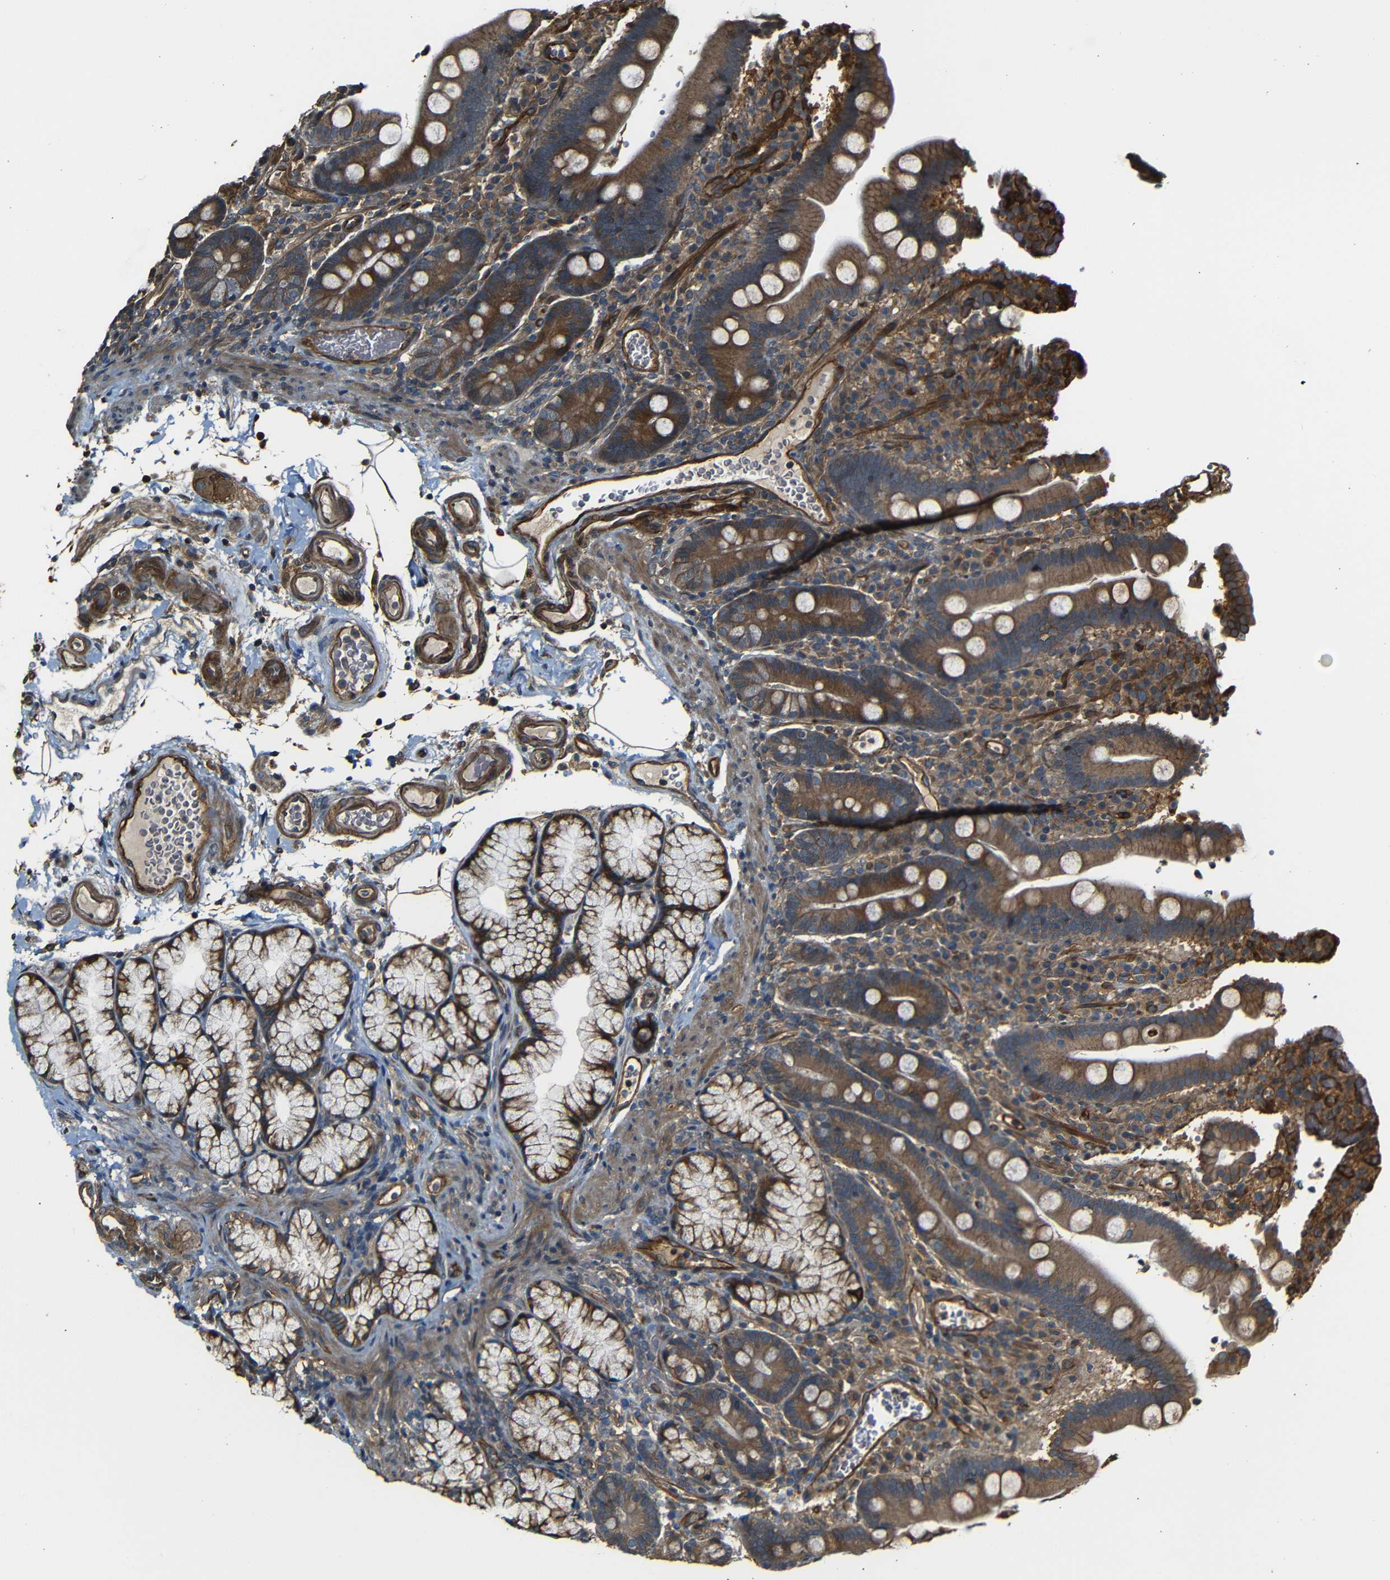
{"staining": {"intensity": "strong", "quantity": ">75%", "location": "cytoplasmic/membranous"}, "tissue": "duodenum", "cell_type": "Glandular cells", "image_type": "normal", "snomed": [{"axis": "morphology", "description": "Normal tissue, NOS"}, {"axis": "topography", "description": "Small intestine, NOS"}], "caption": "Immunohistochemical staining of unremarkable duodenum demonstrates high levels of strong cytoplasmic/membranous positivity in about >75% of glandular cells. The staining was performed using DAB to visualize the protein expression in brown, while the nuclei were stained in blue with hematoxylin (Magnification: 20x).", "gene": "RELL1", "patient": {"sex": "female", "age": 71}}